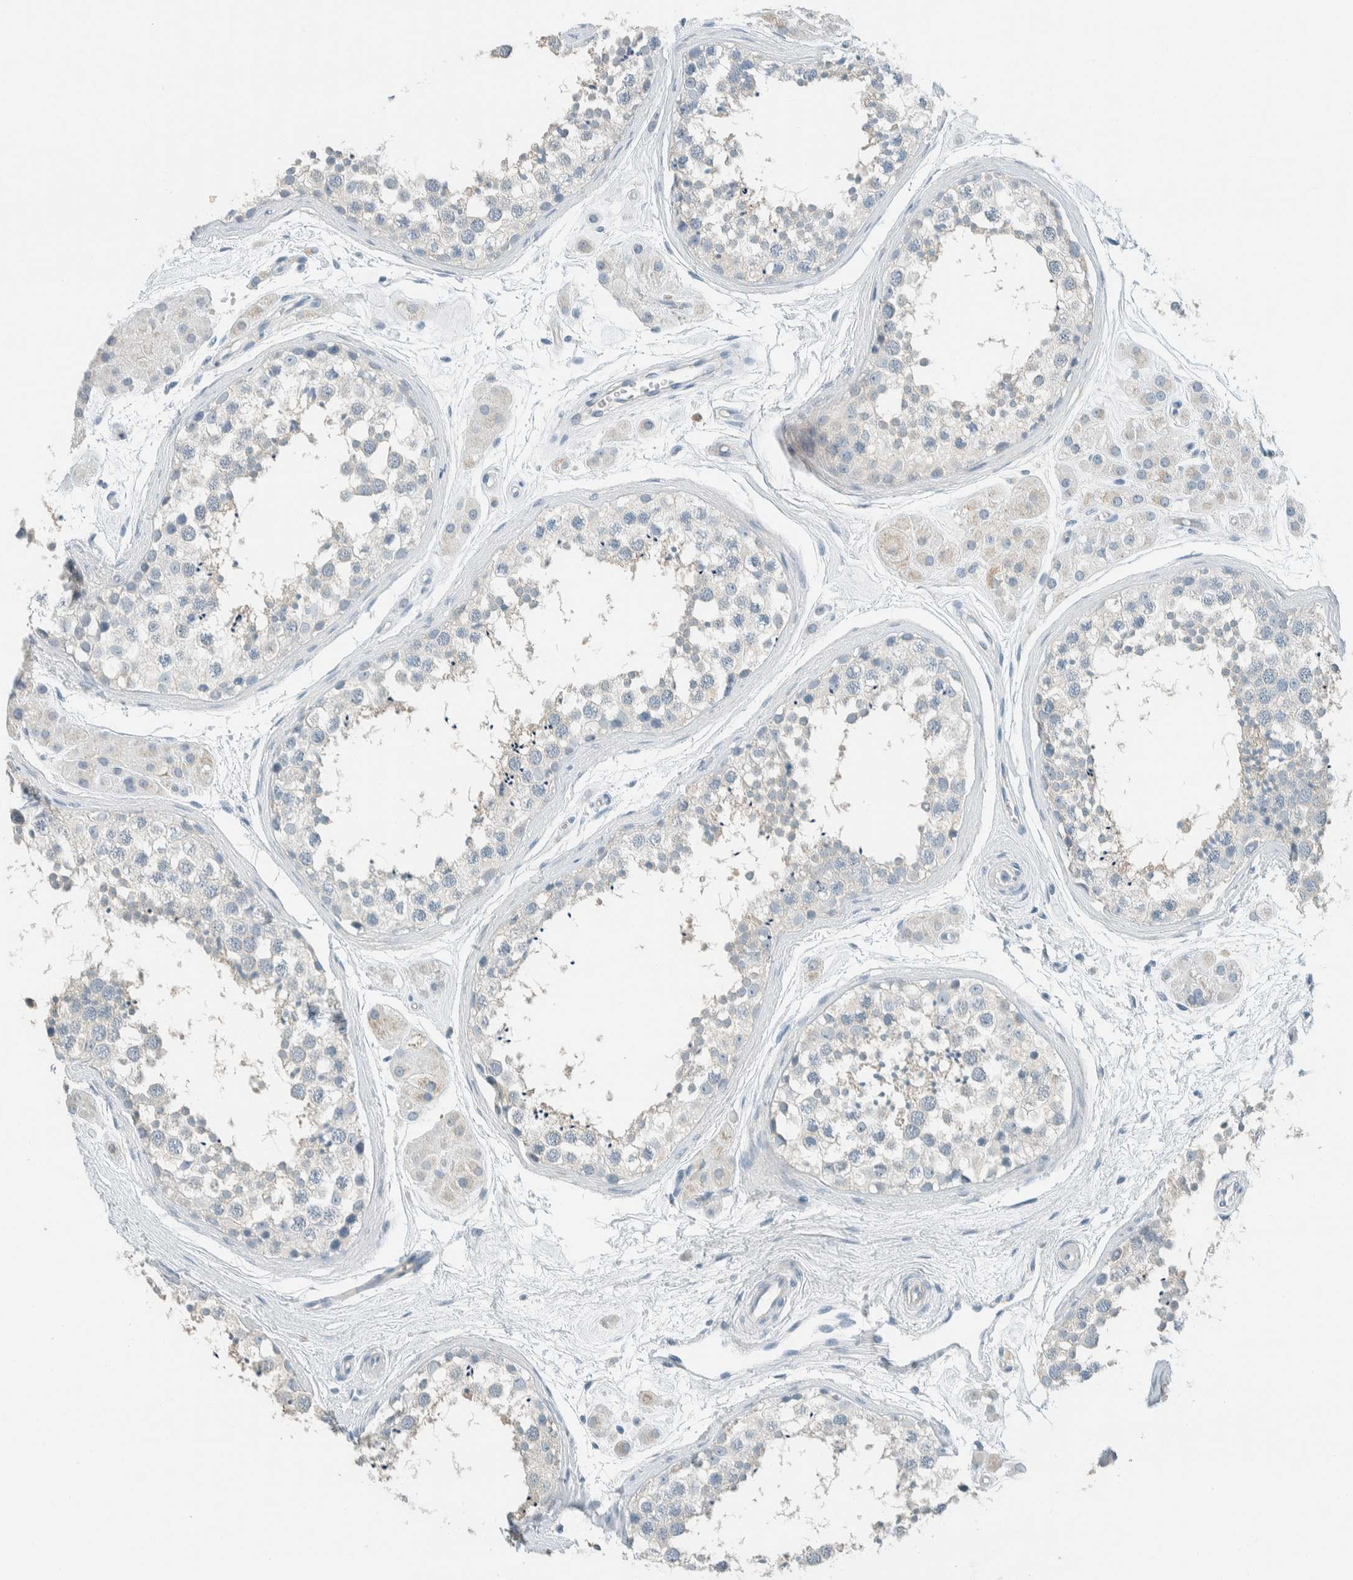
{"staining": {"intensity": "negative", "quantity": "none", "location": "none"}, "tissue": "testis", "cell_type": "Cells in seminiferous ducts", "image_type": "normal", "snomed": [{"axis": "morphology", "description": "Normal tissue, NOS"}, {"axis": "topography", "description": "Testis"}], "caption": "Immunohistochemistry image of normal testis: human testis stained with DAB (3,3'-diaminobenzidine) reveals no significant protein staining in cells in seminiferous ducts. (DAB (3,3'-diaminobenzidine) immunohistochemistry (IHC) visualized using brightfield microscopy, high magnification).", "gene": "SLFN12", "patient": {"sex": "male", "age": 56}}